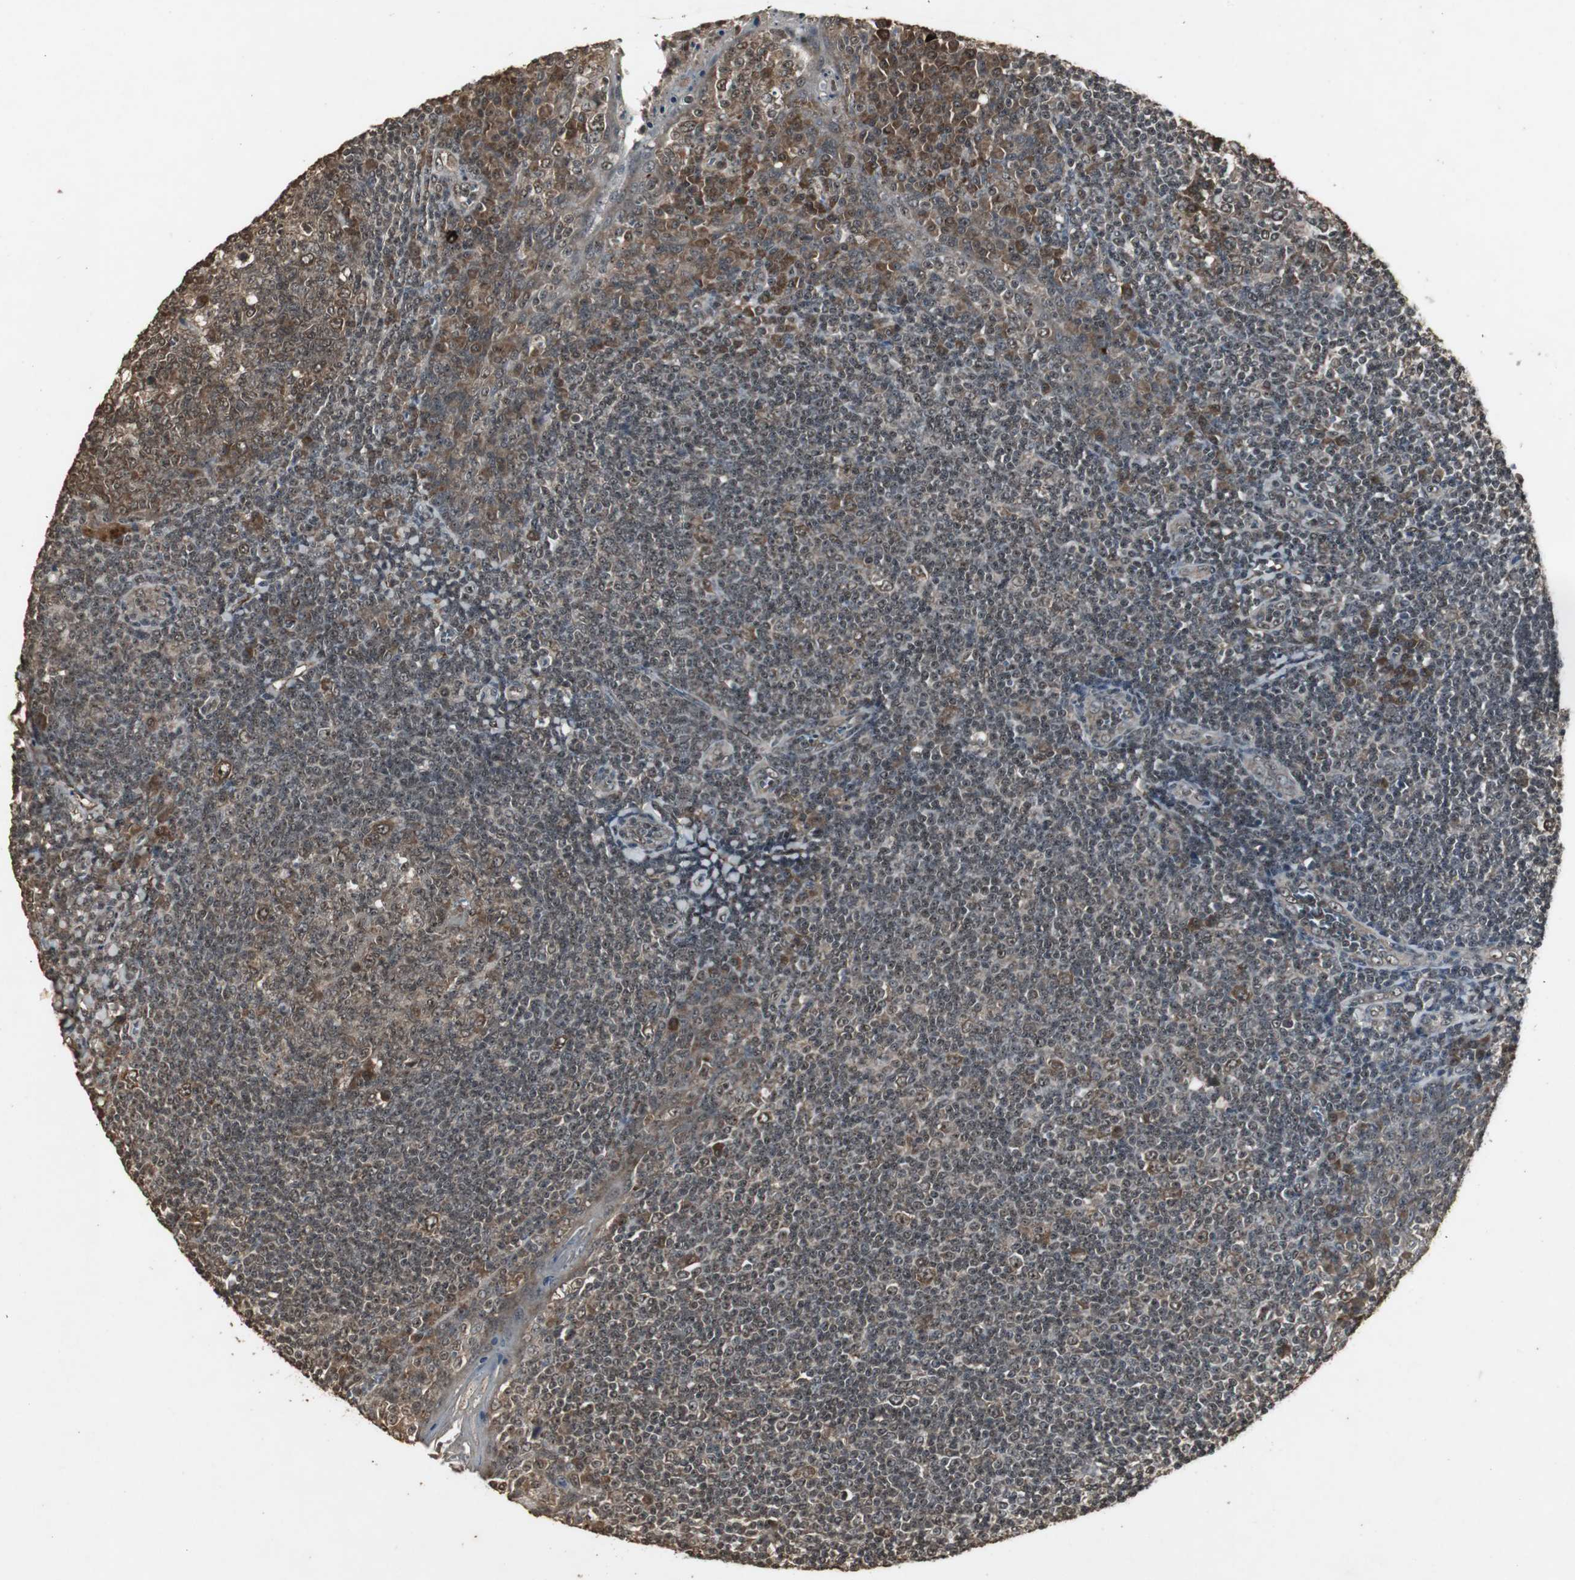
{"staining": {"intensity": "moderate", "quantity": ">75%", "location": "cytoplasmic/membranous,nuclear"}, "tissue": "tonsil", "cell_type": "Germinal center cells", "image_type": "normal", "snomed": [{"axis": "morphology", "description": "Normal tissue, NOS"}, {"axis": "topography", "description": "Tonsil"}], "caption": "There is medium levels of moderate cytoplasmic/membranous,nuclear positivity in germinal center cells of benign tonsil, as demonstrated by immunohistochemical staining (brown color).", "gene": "EMX1", "patient": {"sex": "male", "age": 31}}